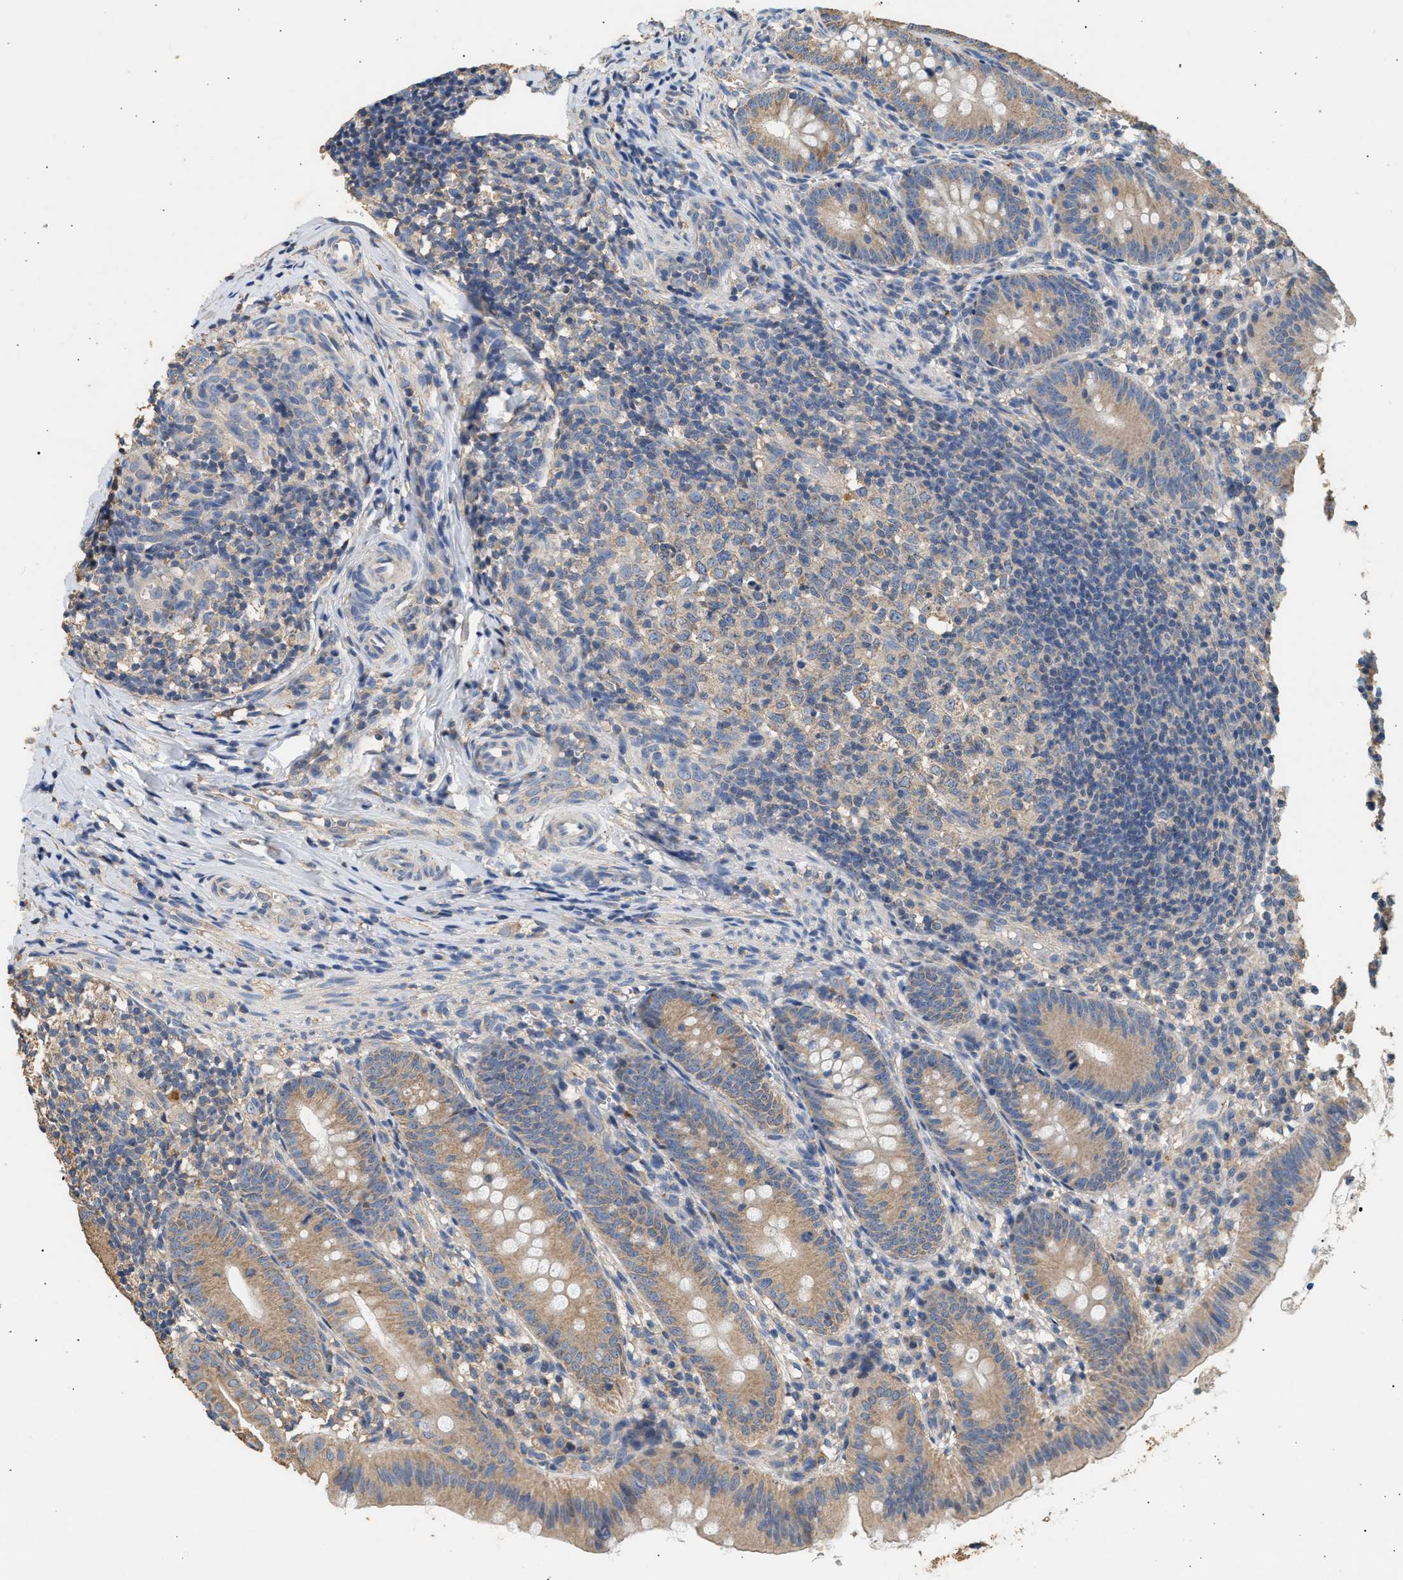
{"staining": {"intensity": "weak", "quantity": ">75%", "location": "cytoplasmic/membranous"}, "tissue": "appendix", "cell_type": "Glandular cells", "image_type": "normal", "snomed": [{"axis": "morphology", "description": "Normal tissue, NOS"}, {"axis": "topography", "description": "Appendix"}], "caption": "DAB (3,3'-diaminobenzidine) immunohistochemical staining of unremarkable human appendix reveals weak cytoplasmic/membranous protein expression in about >75% of glandular cells.", "gene": "WDR31", "patient": {"sex": "male", "age": 1}}